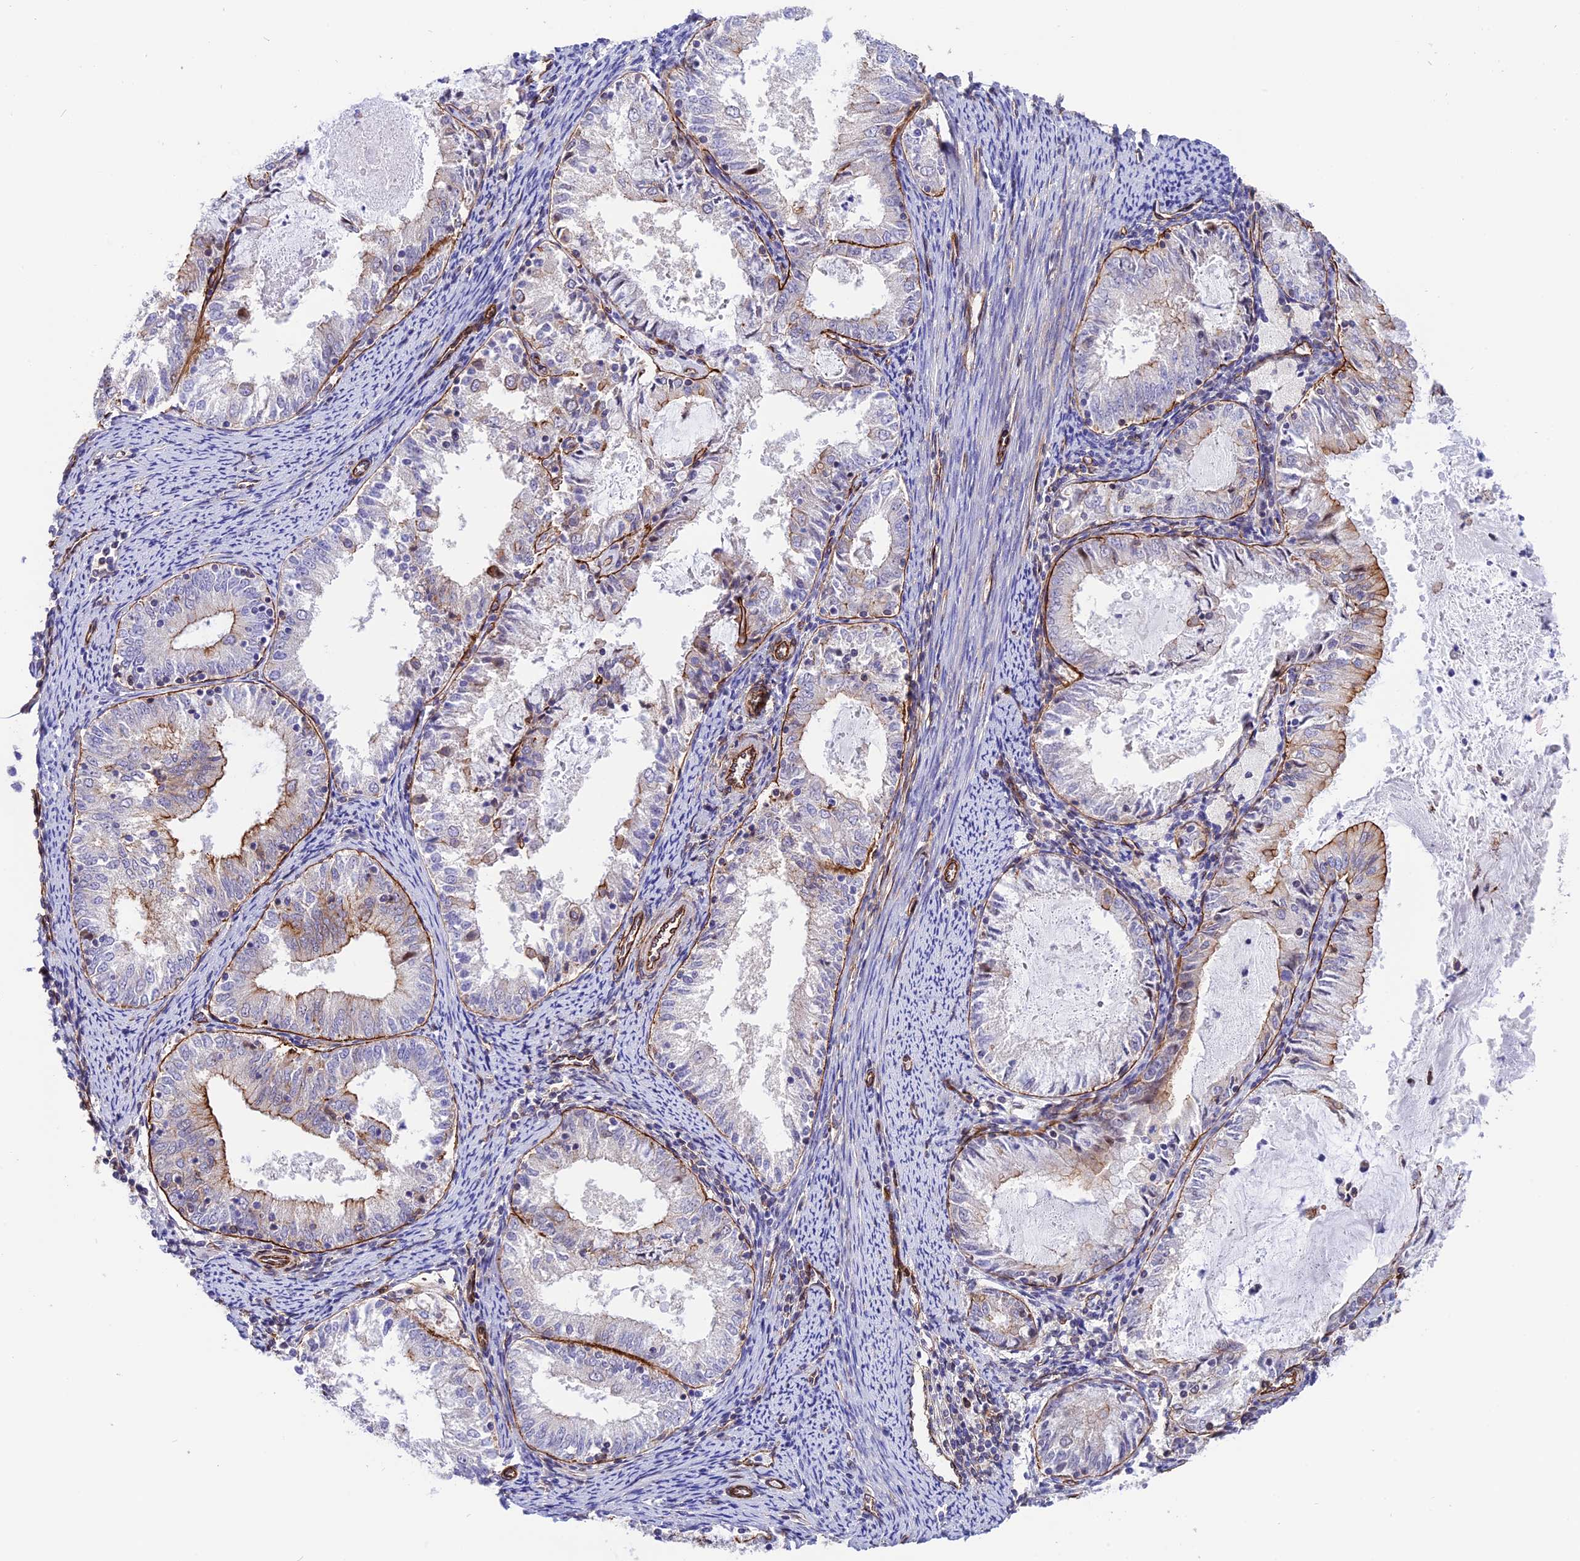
{"staining": {"intensity": "moderate", "quantity": "<25%", "location": "cytoplasmic/membranous"}, "tissue": "endometrial cancer", "cell_type": "Tumor cells", "image_type": "cancer", "snomed": [{"axis": "morphology", "description": "Adenocarcinoma, NOS"}, {"axis": "topography", "description": "Endometrium"}], "caption": "Protein analysis of endometrial adenocarcinoma tissue displays moderate cytoplasmic/membranous staining in approximately <25% of tumor cells. (Brightfield microscopy of DAB IHC at high magnification).", "gene": "R3HDM4", "patient": {"sex": "female", "age": 57}}